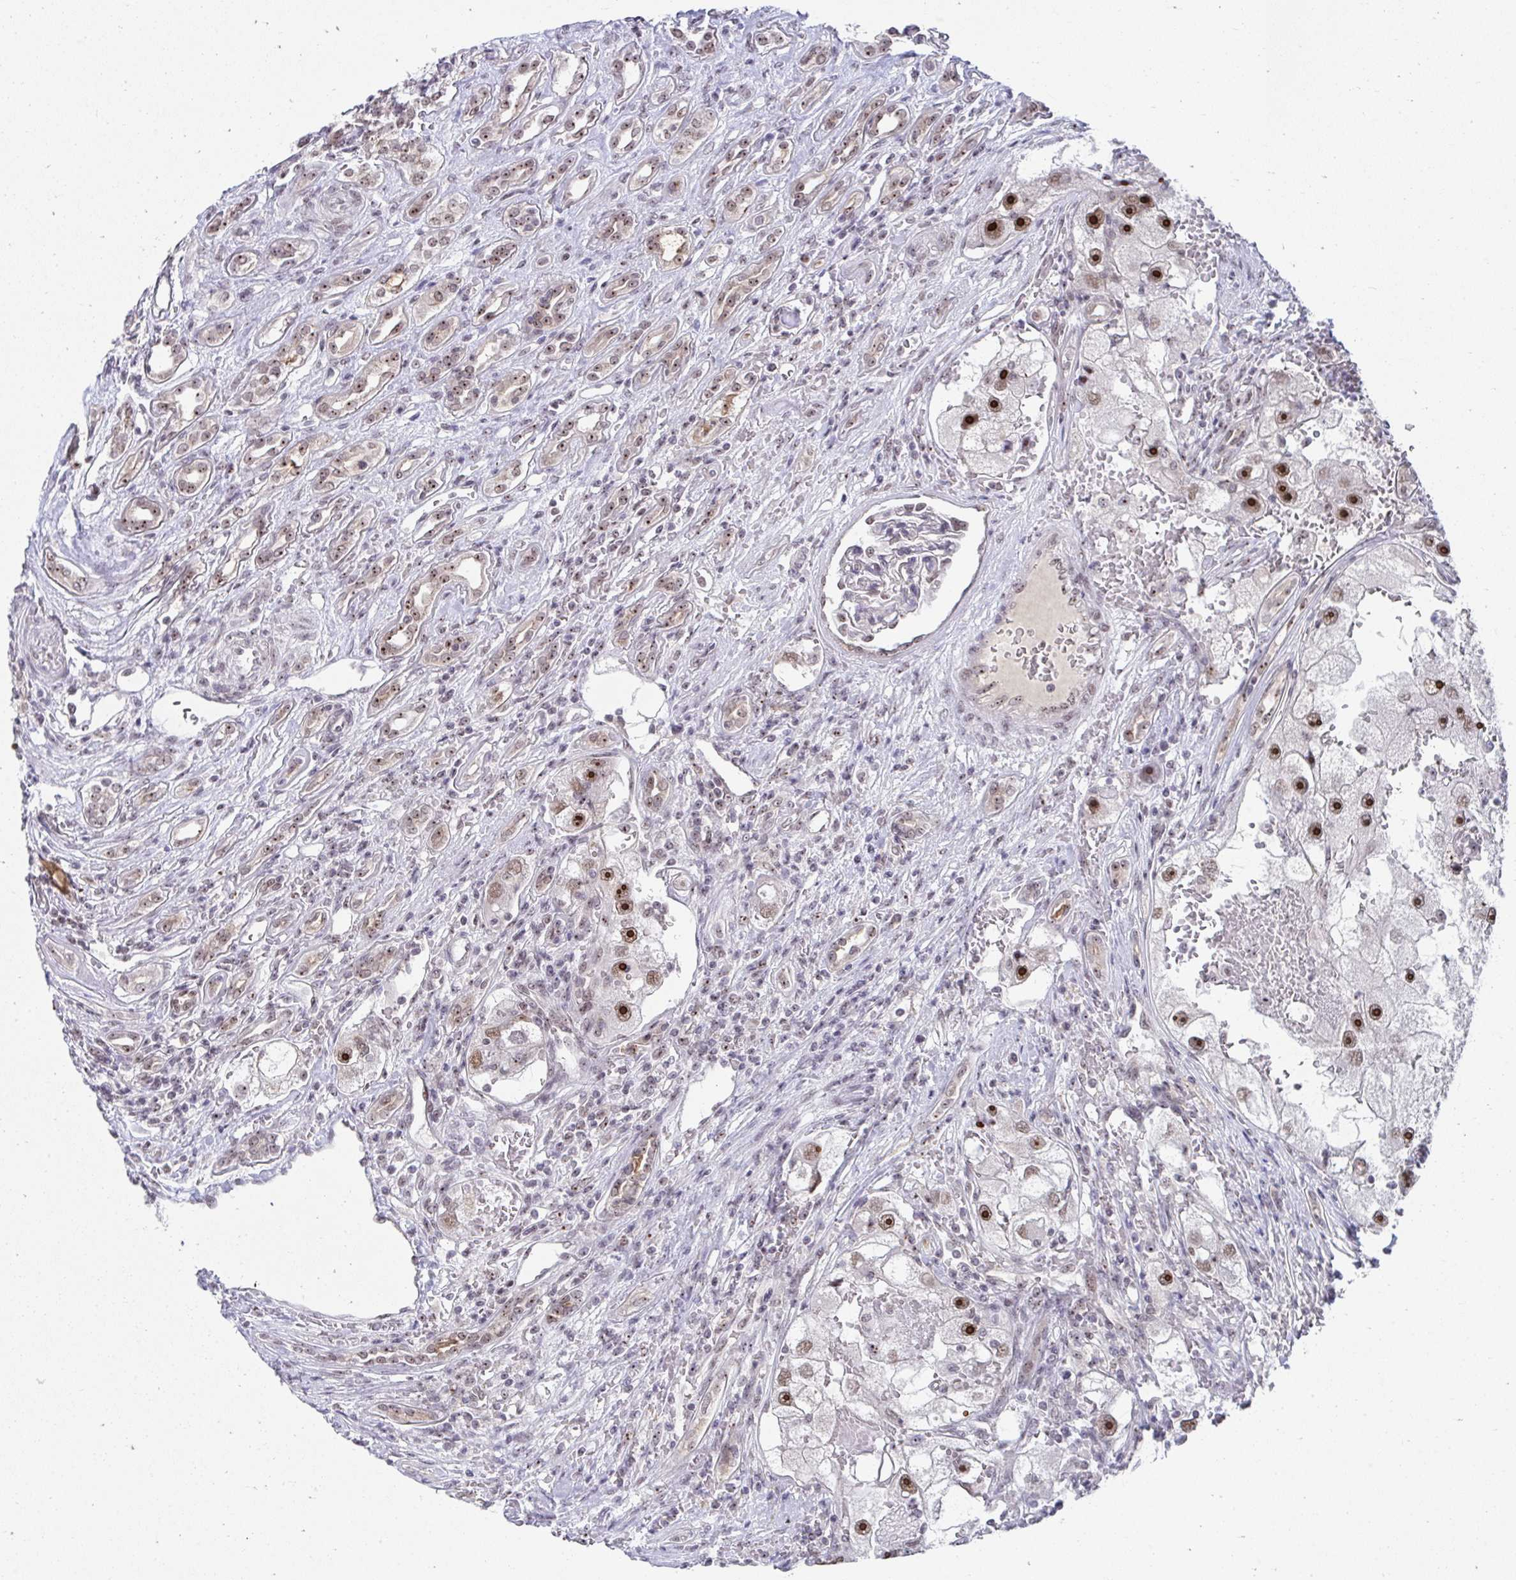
{"staining": {"intensity": "strong", "quantity": "25%-75%", "location": "nuclear"}, "tissue": "renal cancer", "cell_type": "Tumor cells", "image_type": "cancer", "snomed": [{"axis": "morphology", "description": "Adenocarcinoma, NOS"}, {"axis": "topography", "description": "Kidney"}], "caption": "Renal cancer tissue demonstrates strong nuclear staining in about 25%-75% of tumor cells", "gene": "HIRA", "patient": {"sex": "male", "age": 63}}